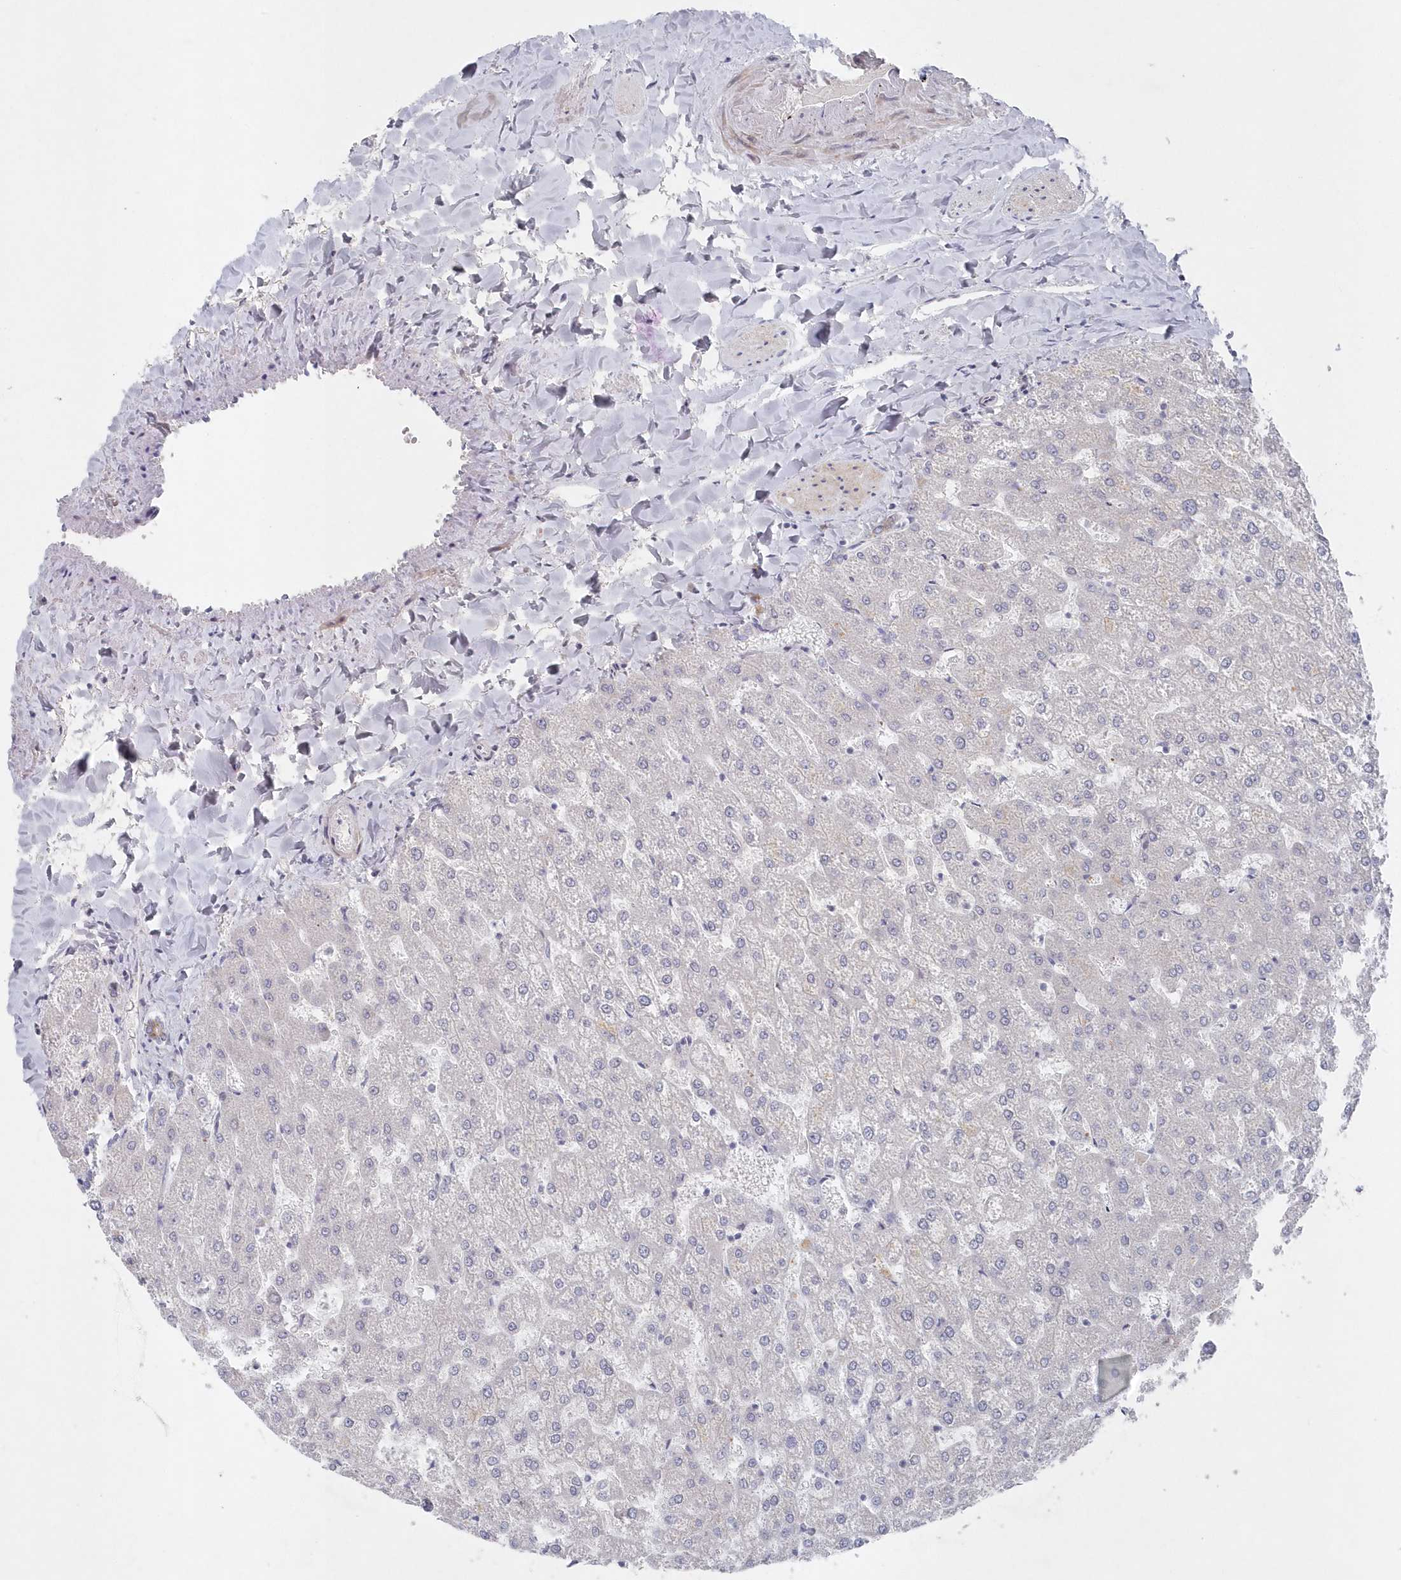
{"staining": {"intensity": "negative", "quantity": "none", "location": "none"}, "tissue": "liver", "cell_type": "Cholangiocytes", "image_type": "normal", "snomed": [{"axis": "morphology", "description": "Normal tissue, NOS"}, {"axis": "topography", "description": "Liver"}], "caption": "The photomicrograph reveals no staining of cholangiocytes in normal liver. (Brightfield microscopy of DAB (3,3'-diaminobenzidine) immunohistochemistry (IHC) at high magnification).", "gene": "KIAA1586", "patient": {"sex": "female", "age": 32}}